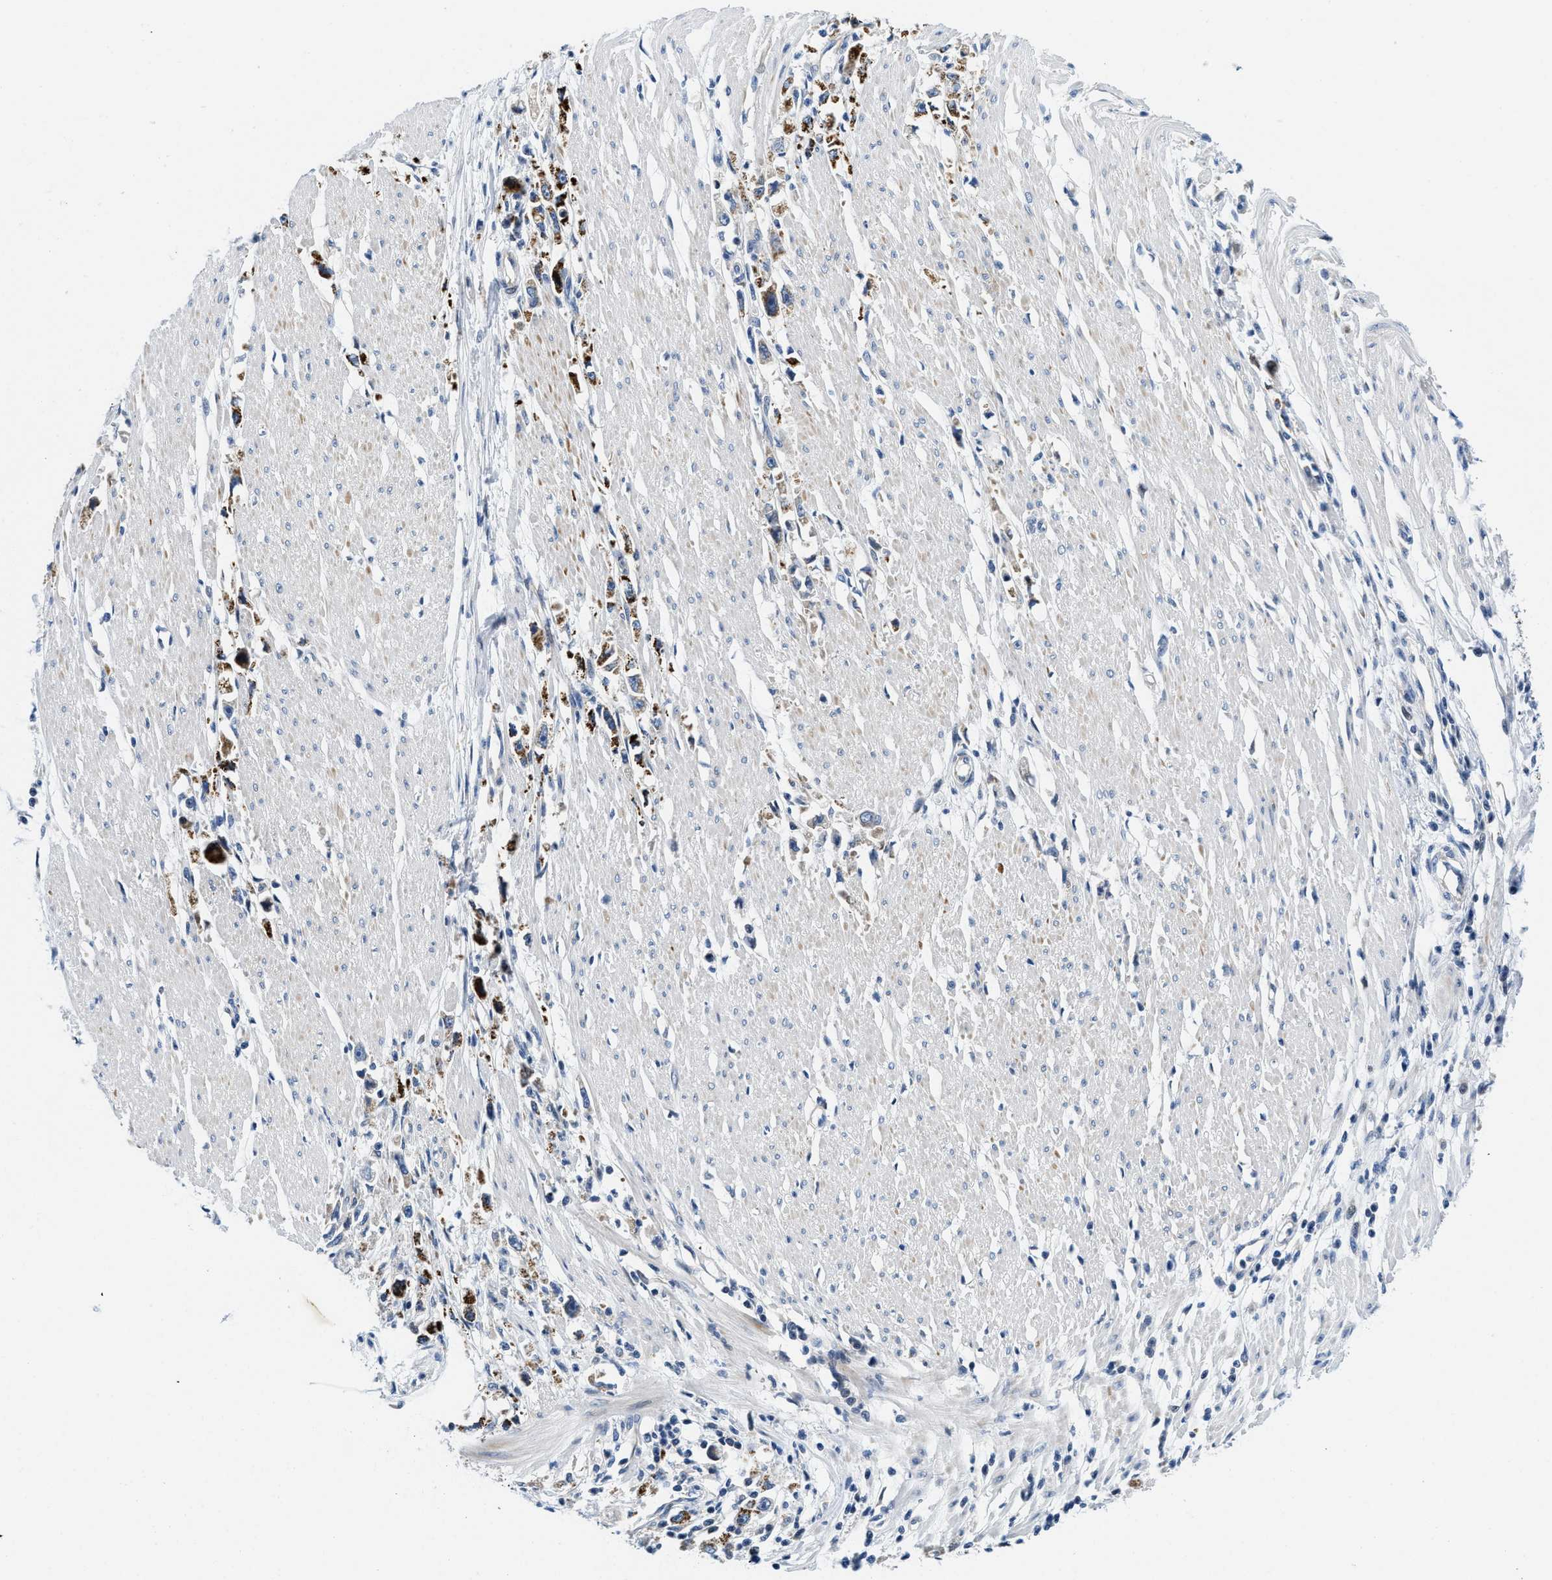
{"staining": {"intensity": "moderate", "quantity": "25%-75%", "location": "cytoplasmic/membranous"}, "tissue": "stomach cancer", "cell_type": "Tumor cells", "image_type": "cancer", "snomed": [{"axis": "morphology", "description": "Adenocarcinoma, NOS"}, {"axis": "topography", "description": "Stomach"}], "caption": "This histopathology image exhibits immunohistochemistry staining of adenocarcinoma (stomach), with medium moderate cytoplasmic/membranous positivity in about 25%-75% of tumor cells.", "gene": "IKBKE", "patient": {"sex": "female", "age": 59}}